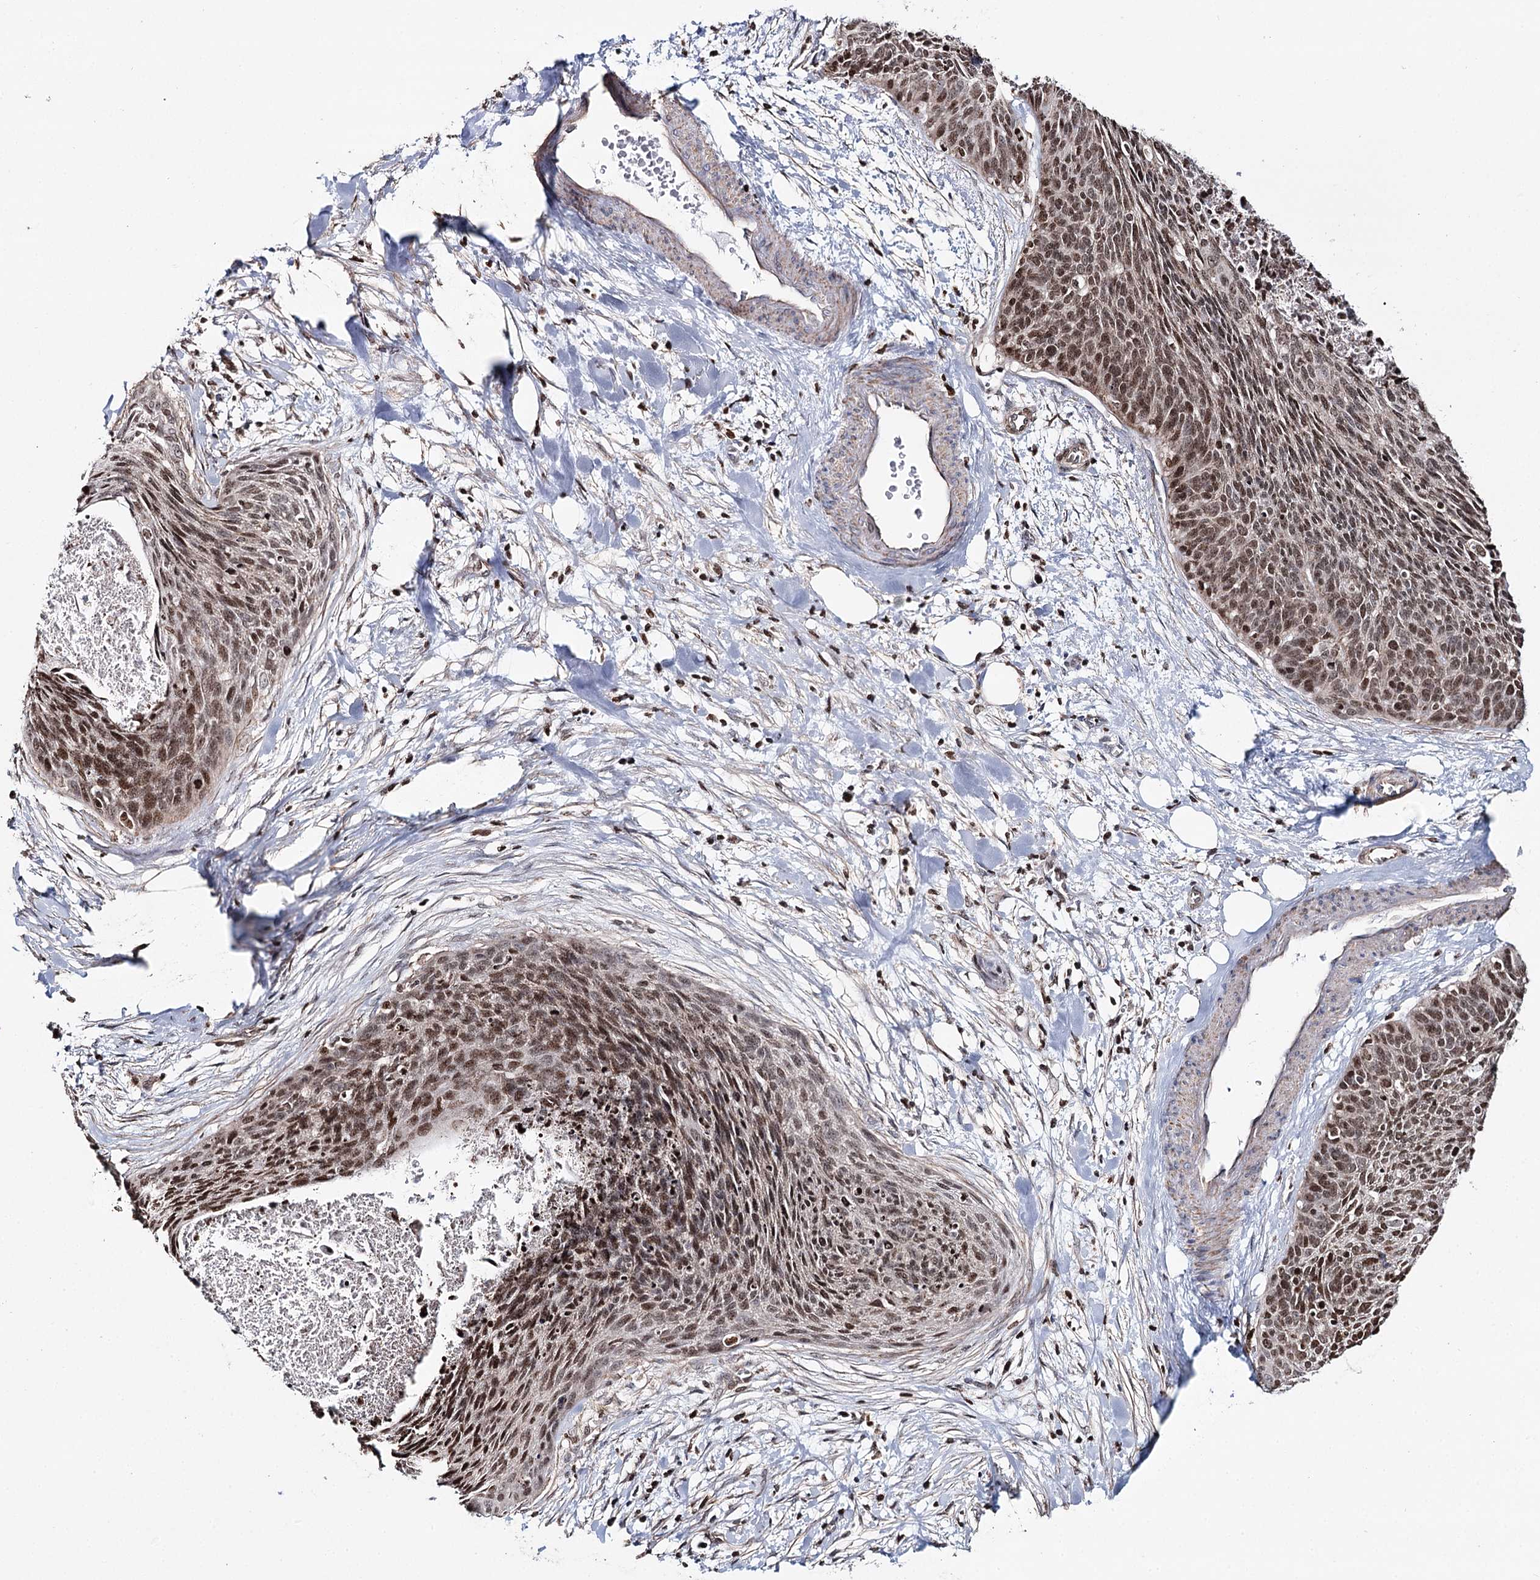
{"staining": {"intensity": "moderate", "quantity": ">75%", "location": "nuclear"}, "tissue": "cervical cancer", "cell_type": "Tumor cells", "image_type": "cancer", "snomed": [{"axis": "morphology", "description": "Squamous cell carcinoma, NOS"}, {"axis": "topography", "description": "Cervix"}], "caption": "IHC (DAB) staining of human cervical cancer (squamous cell carcinoma) shows moderate nuclear protein staining in approximately >75% of tumor cells.", "gene": "PDHX", "patient": {"sex": "female", "age": 55}}